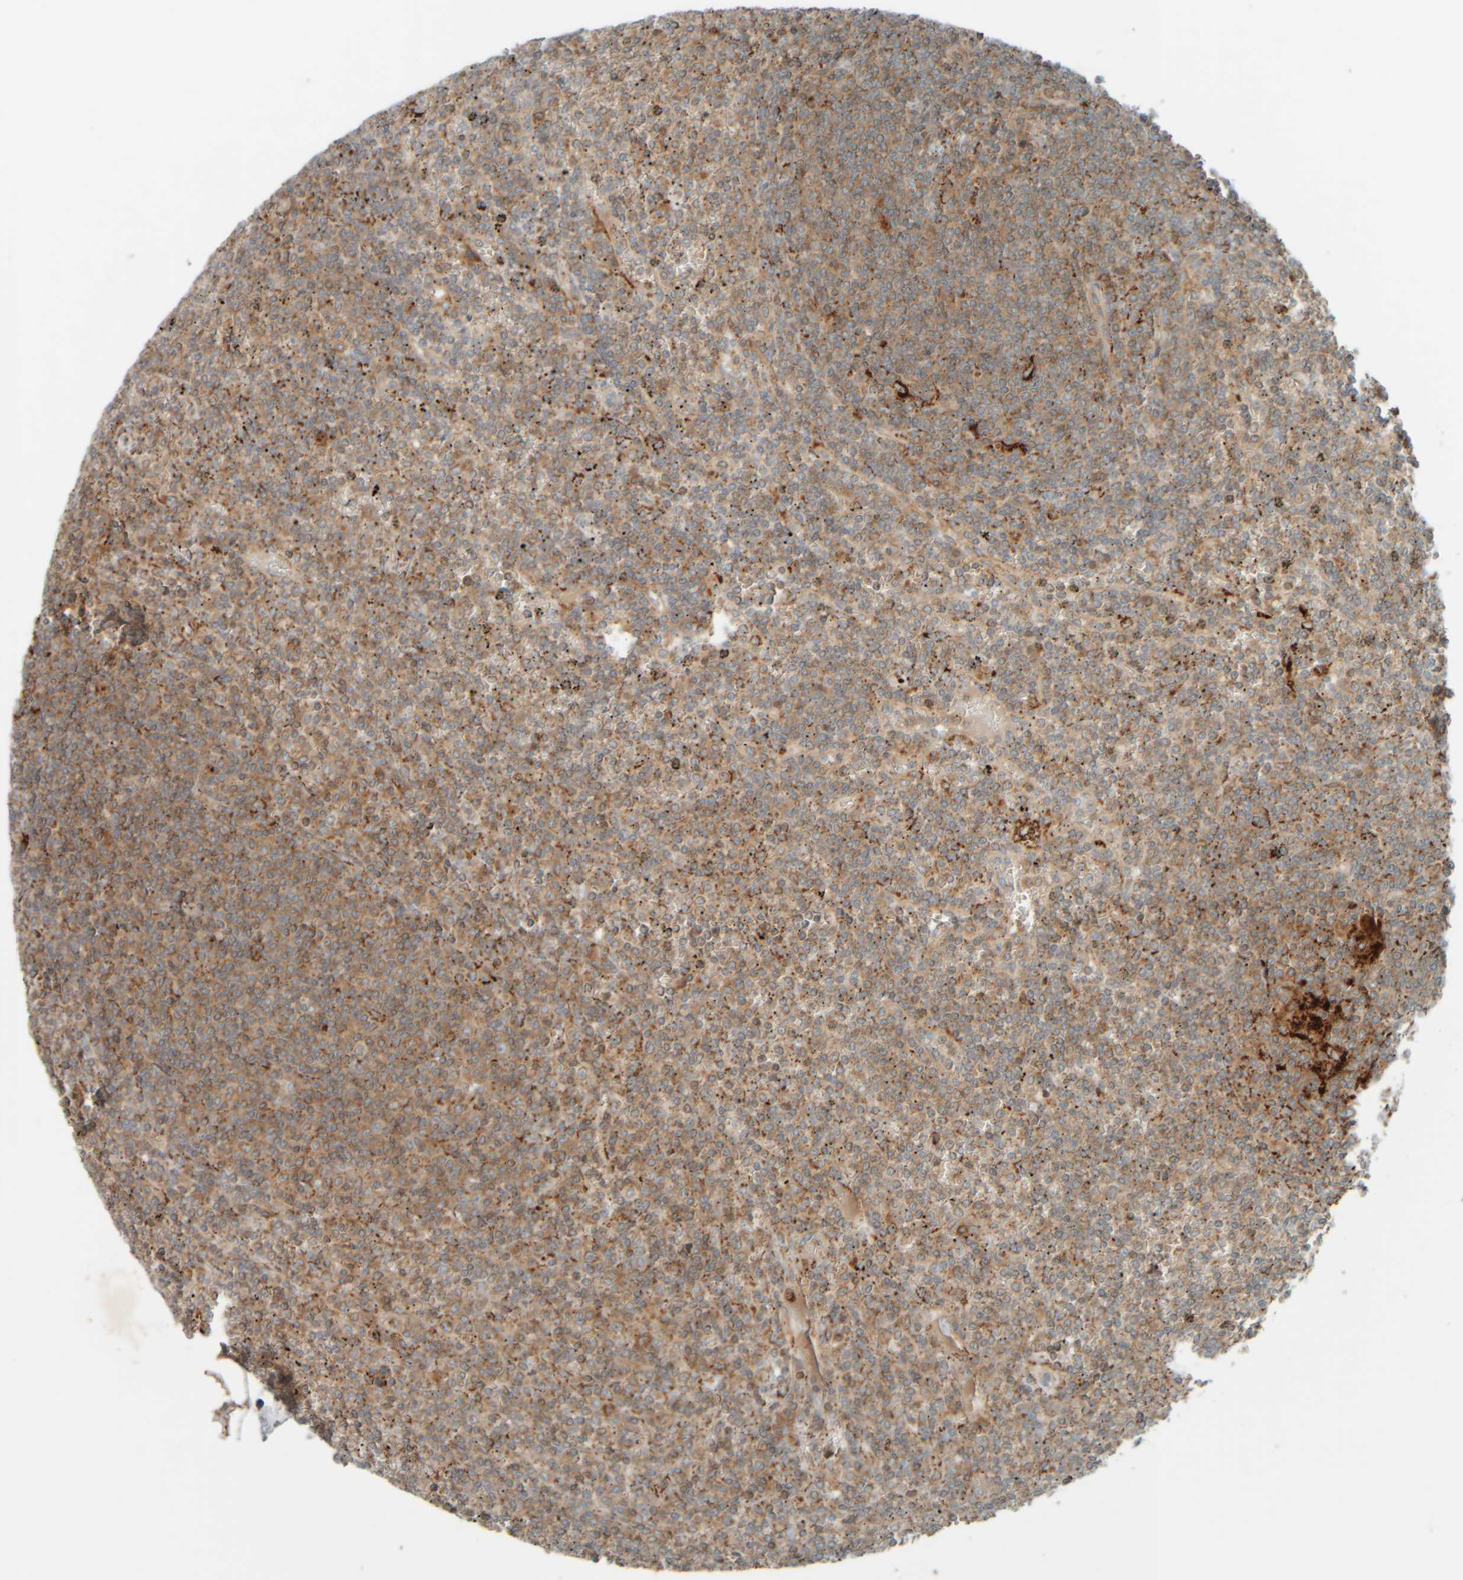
{"staining": {"intensity": "moderate", "quantity": ">75%", "location": "cytoplasmic/membranous"}, "tissue": "lymphoma", "cell_type": "Tumor cells", "image_type": "cancer", "snomed": [{"axis": "morphology", "description": "Malignant lymphoma, non-Hodgkin's type, Low grade"}, {"axis": "topography", "description": "Spleen"}], "caption": "Immunohistochemistry (IHC) (DAB (3,3'-diaminobenzidine)) staining of human low-grade malignant lymphoma, non-Hodgkin's type shows moderate cytoplasmic/membranous protein expression in about >75% of tumor cells.", "gene": "SPAG5", "patient": {"sex": "female", "age": 19}}